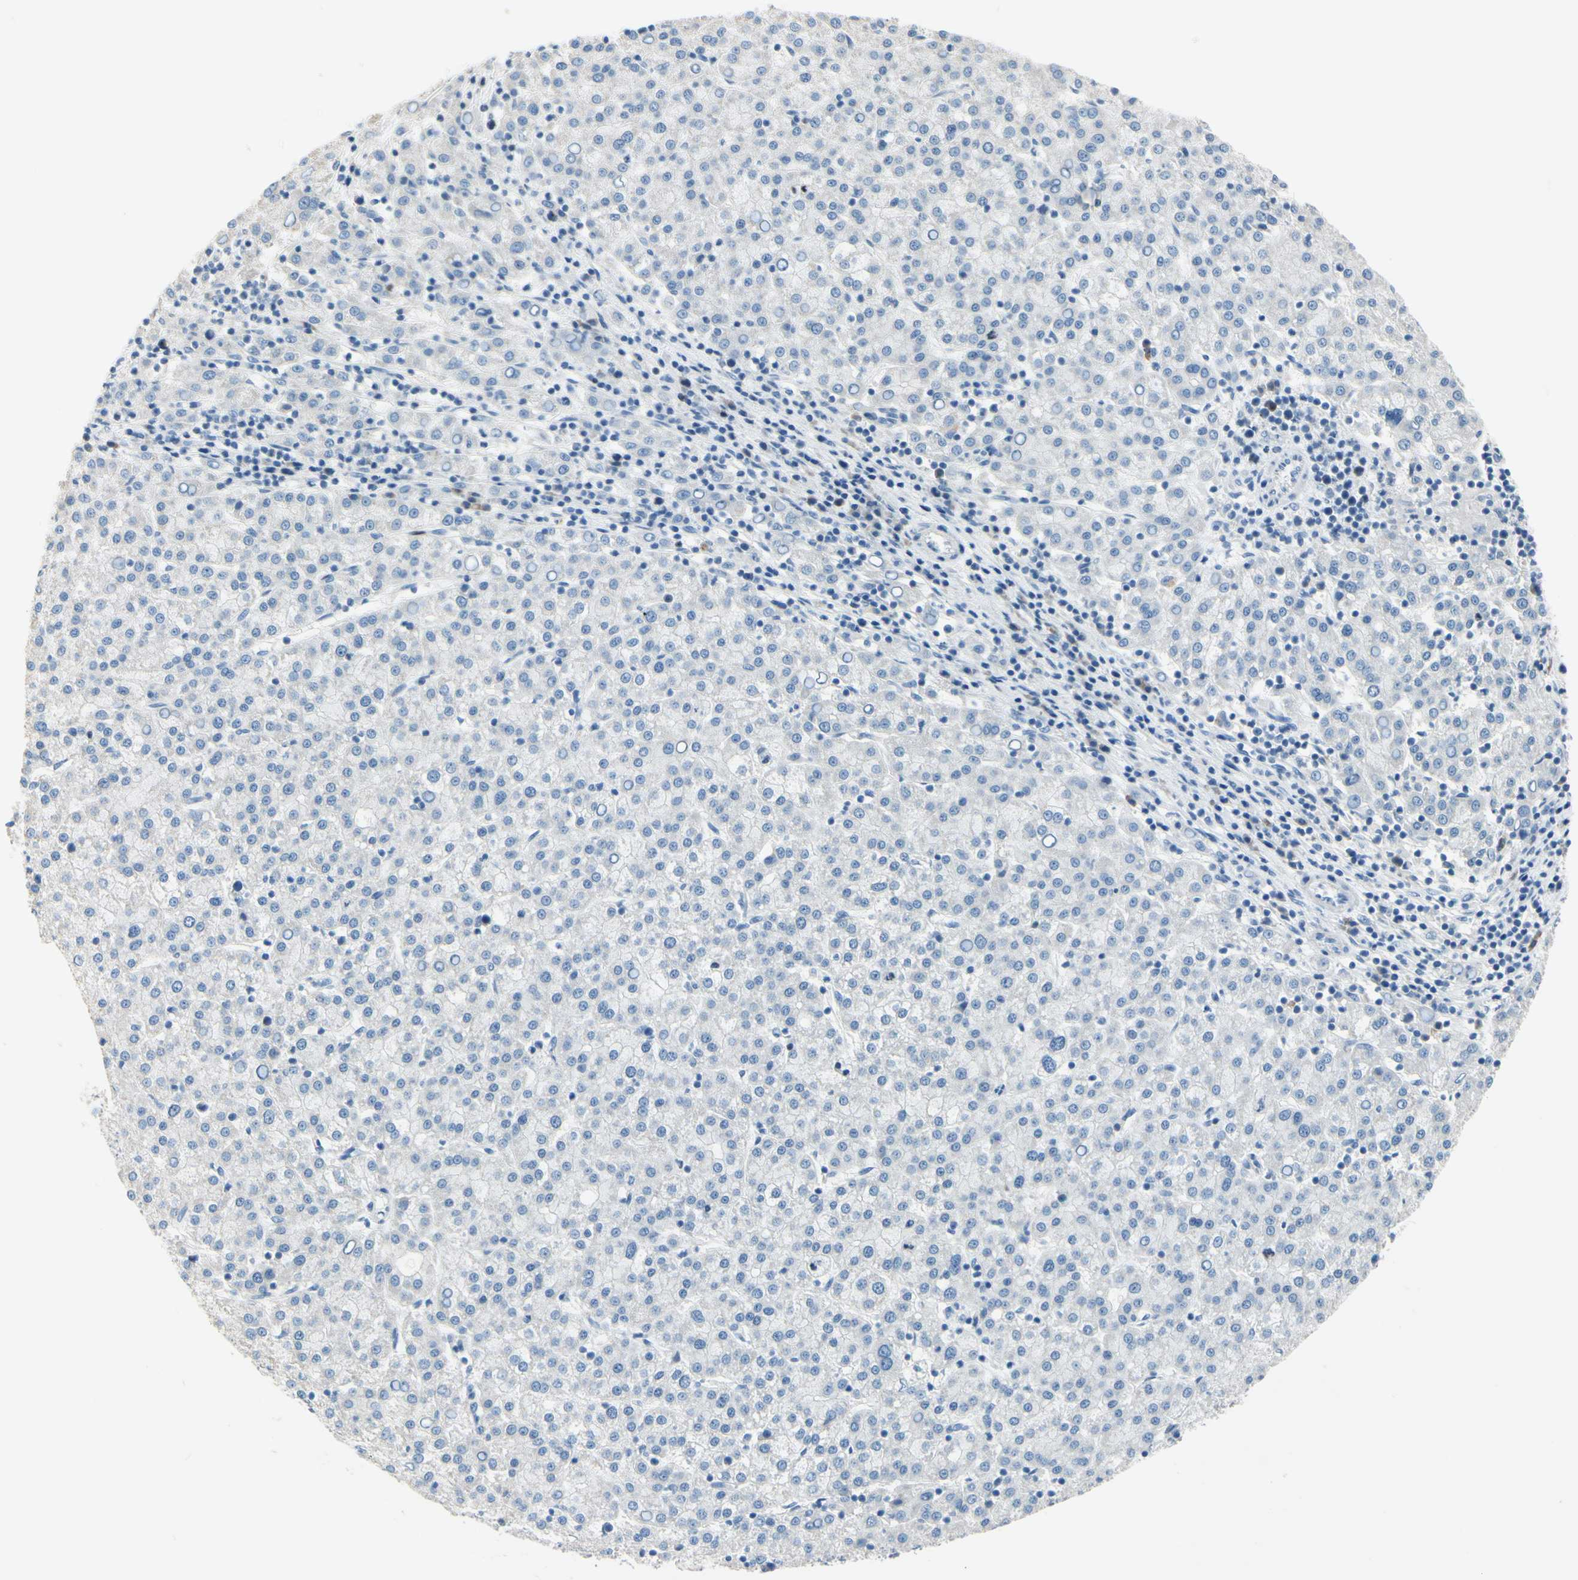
{"staining": {"intensity": "negative", "quantity": "none", "location": "none"}, "tissue": "liver cancer", "cell_type": "Tumor cells", "image_type": "cancer", "snomed": [{"axis": "morphology", "description": "Carcinoma, Hepatocellular, NOS"}, {"axis": "topography", "description": "Liver"}], "caption": "A micrograph of human liver cancer is negative for staining in tumor cells. The staining was performed using DAB (3,3'-diaminobenzidine) to visualize the protein expression in brown, while the nuclei were stained in blue with hematoxylin (Magnification: 20x).", "gene": "CKAP2", "patient": {"sex": "female", "age": 58}}